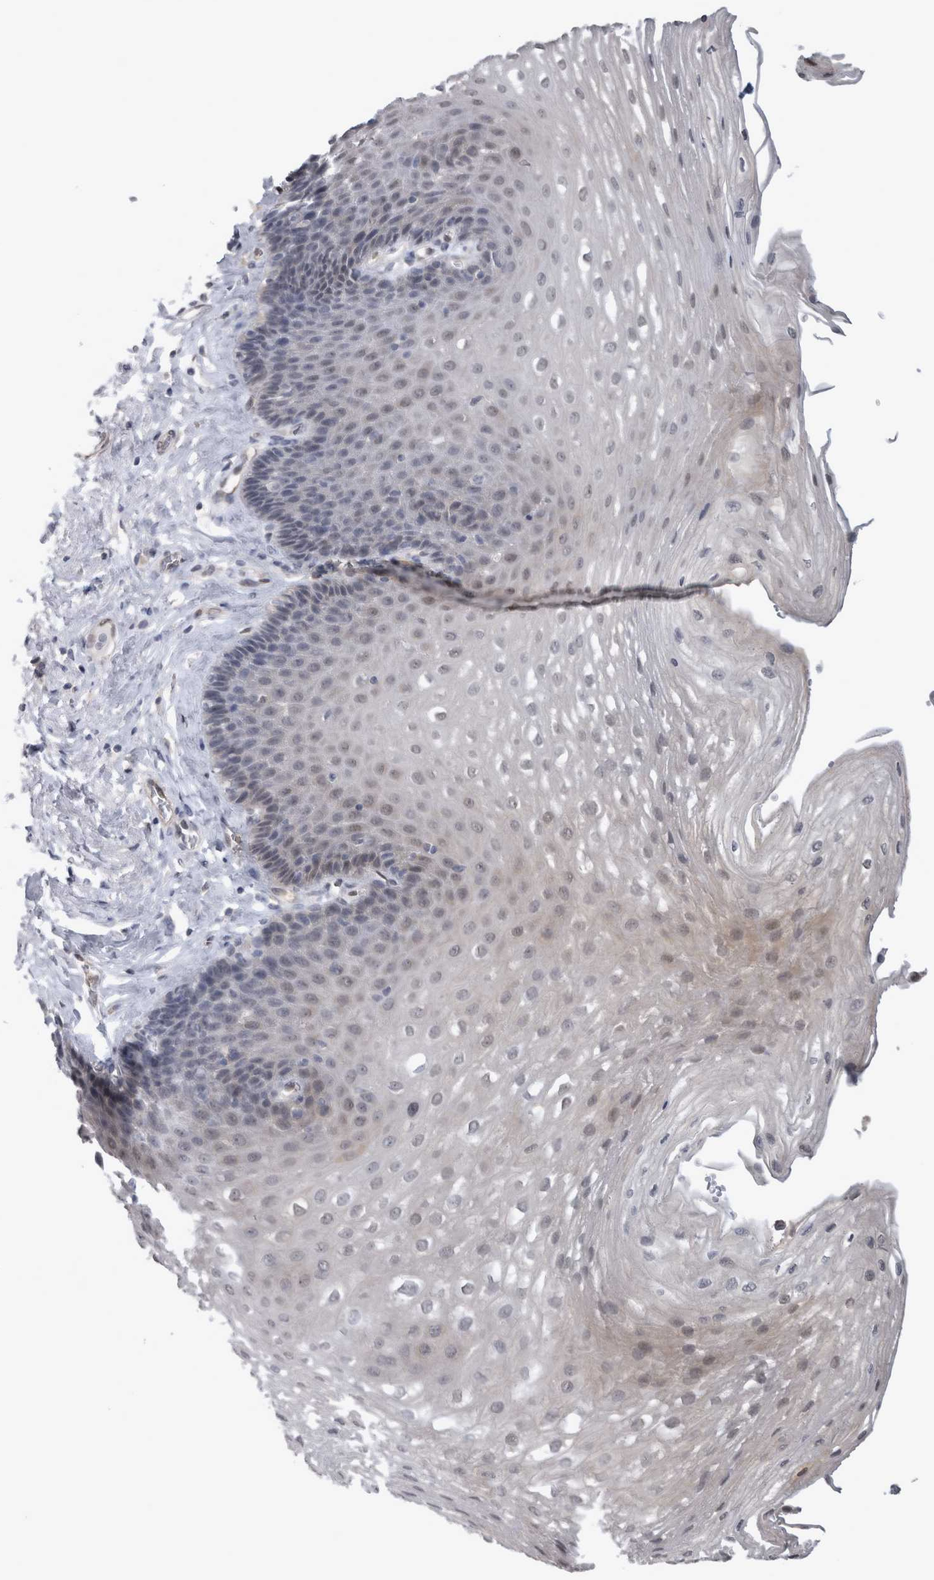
{"staining": {"intensity": "weak", "quantity": "<25%", "location": "cytoplasmic/membranous"}, "tissue": "esophagus", "cell_type": "Squamous epithelial cells", "image_type": "normal", "snomed": [{"axis": "morphology", "description": "Normal tissue, NOS"}, {"axis": "topography", "description": "Esophagus"}], "caption": "Immunohistochemistry (IHC) micrograph of benign esophagus stained for a protein (brown), which shows no expression in squamous epithelial cells. (DAB immunohistochemistry (IHC) visualized using brightfield microscopy, high magnification).", "gene": "NAPRT", "patient": {"sex": "female", "age": 66}}